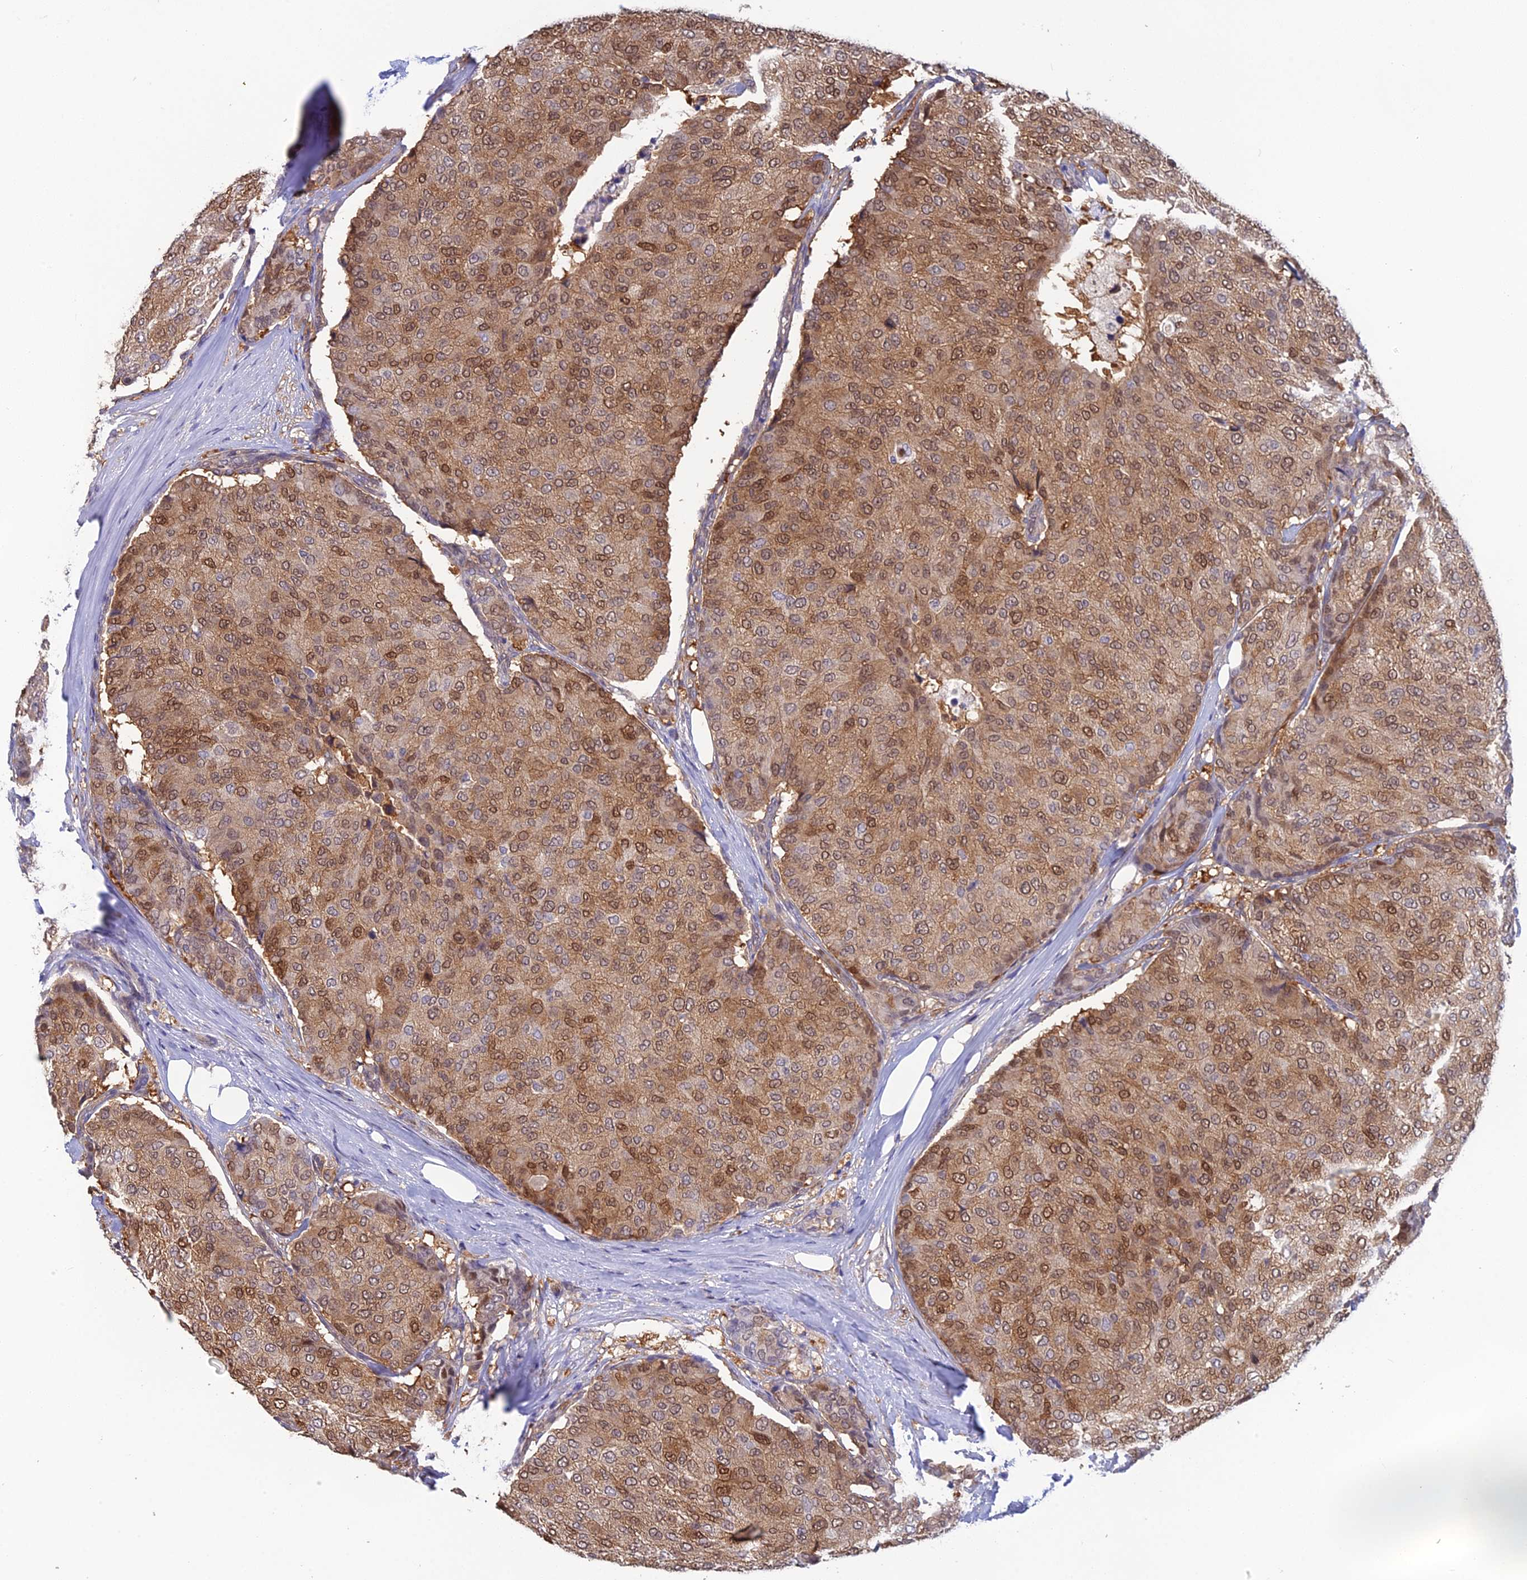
{"staining": {"intensity": "moderate", "quantity": ">75%", "location": "cytoplasmic/membranous,nuclear"}, "tissue": "breast cancer", "cell_type": "Tumor cells", "image_type": "cancer", "snomed": [{"axis": "morphology", "description": "Duct carcinoma"}, {"axis": "topography", "description": "Breast"}], "caption": "This histopathology image shows intraductal carcinoma (breast) stained with immunohistochemistry to label a protein in brown. The cytoplasmic/membranous and nuclear of tumor cells show moderate positivity for the protein. Nuclei are counter-stained blue.", "gene": "HINT1", "patient": {"sex": "female", "age": 75}}